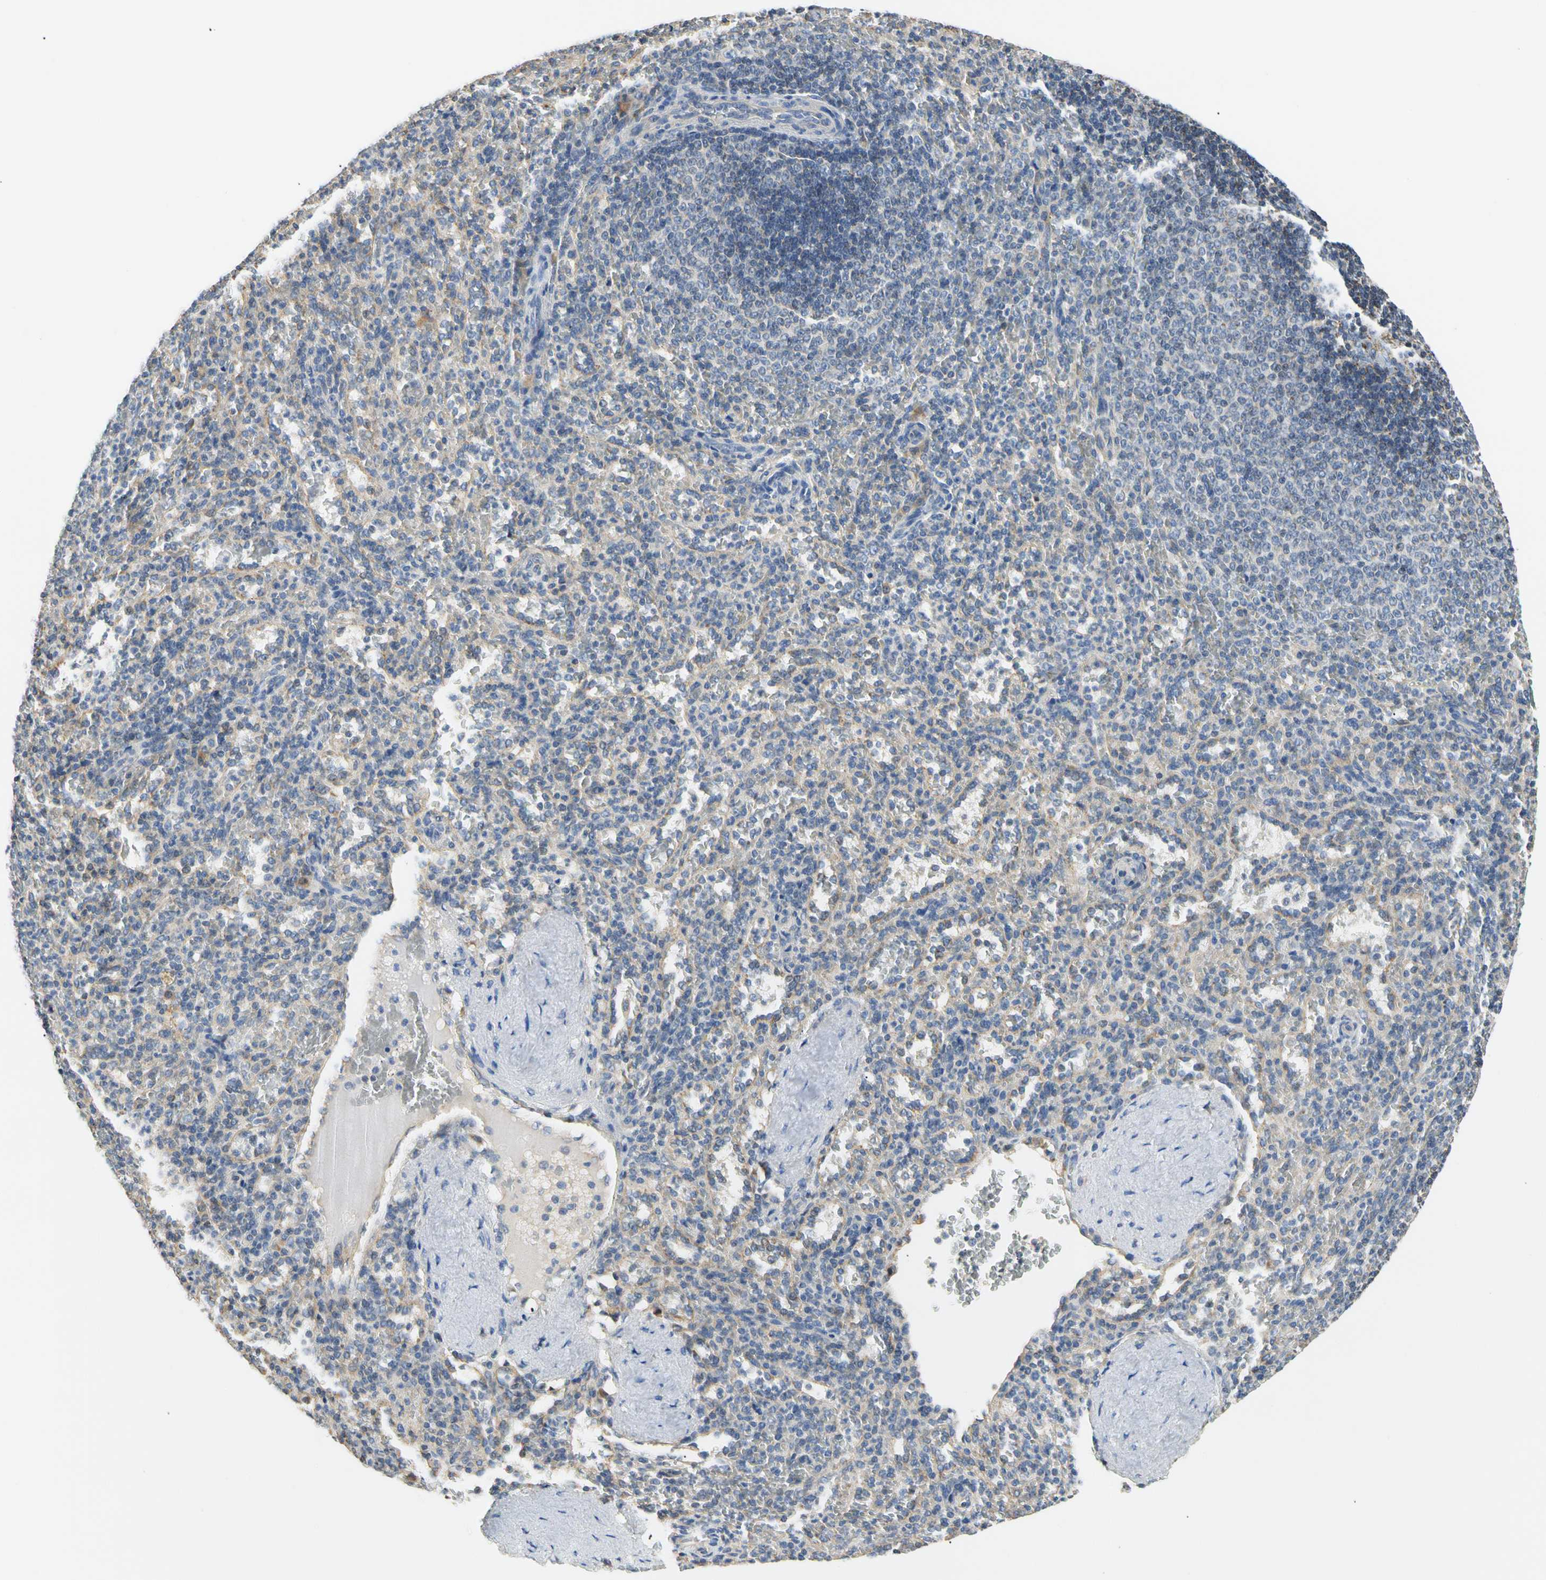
{"staining": {"intensity": "weak", "quantity": "25%-75%", "location": "cytoplasmic/membranous"}, "tissue": "spleen", "cell_type": "Cells in red pulp", "image_type": "normal", "snomed": [{"axis": "morphology", "description": "Normal tissue, NOS"}, {"axis": "topography", "description": "Spleen"}], "caption": "This micrograph exhibits unremarkable spleen stained with immunohistochemistry (IHC) to label a protein in brown. The cytoplasmic/membranous of cells in red pulp show weak positivity for the protein. Nuclei are counter-stained blue.", "gene": "PLGRKT", "patient": {"sex": "female", "age": 21}}